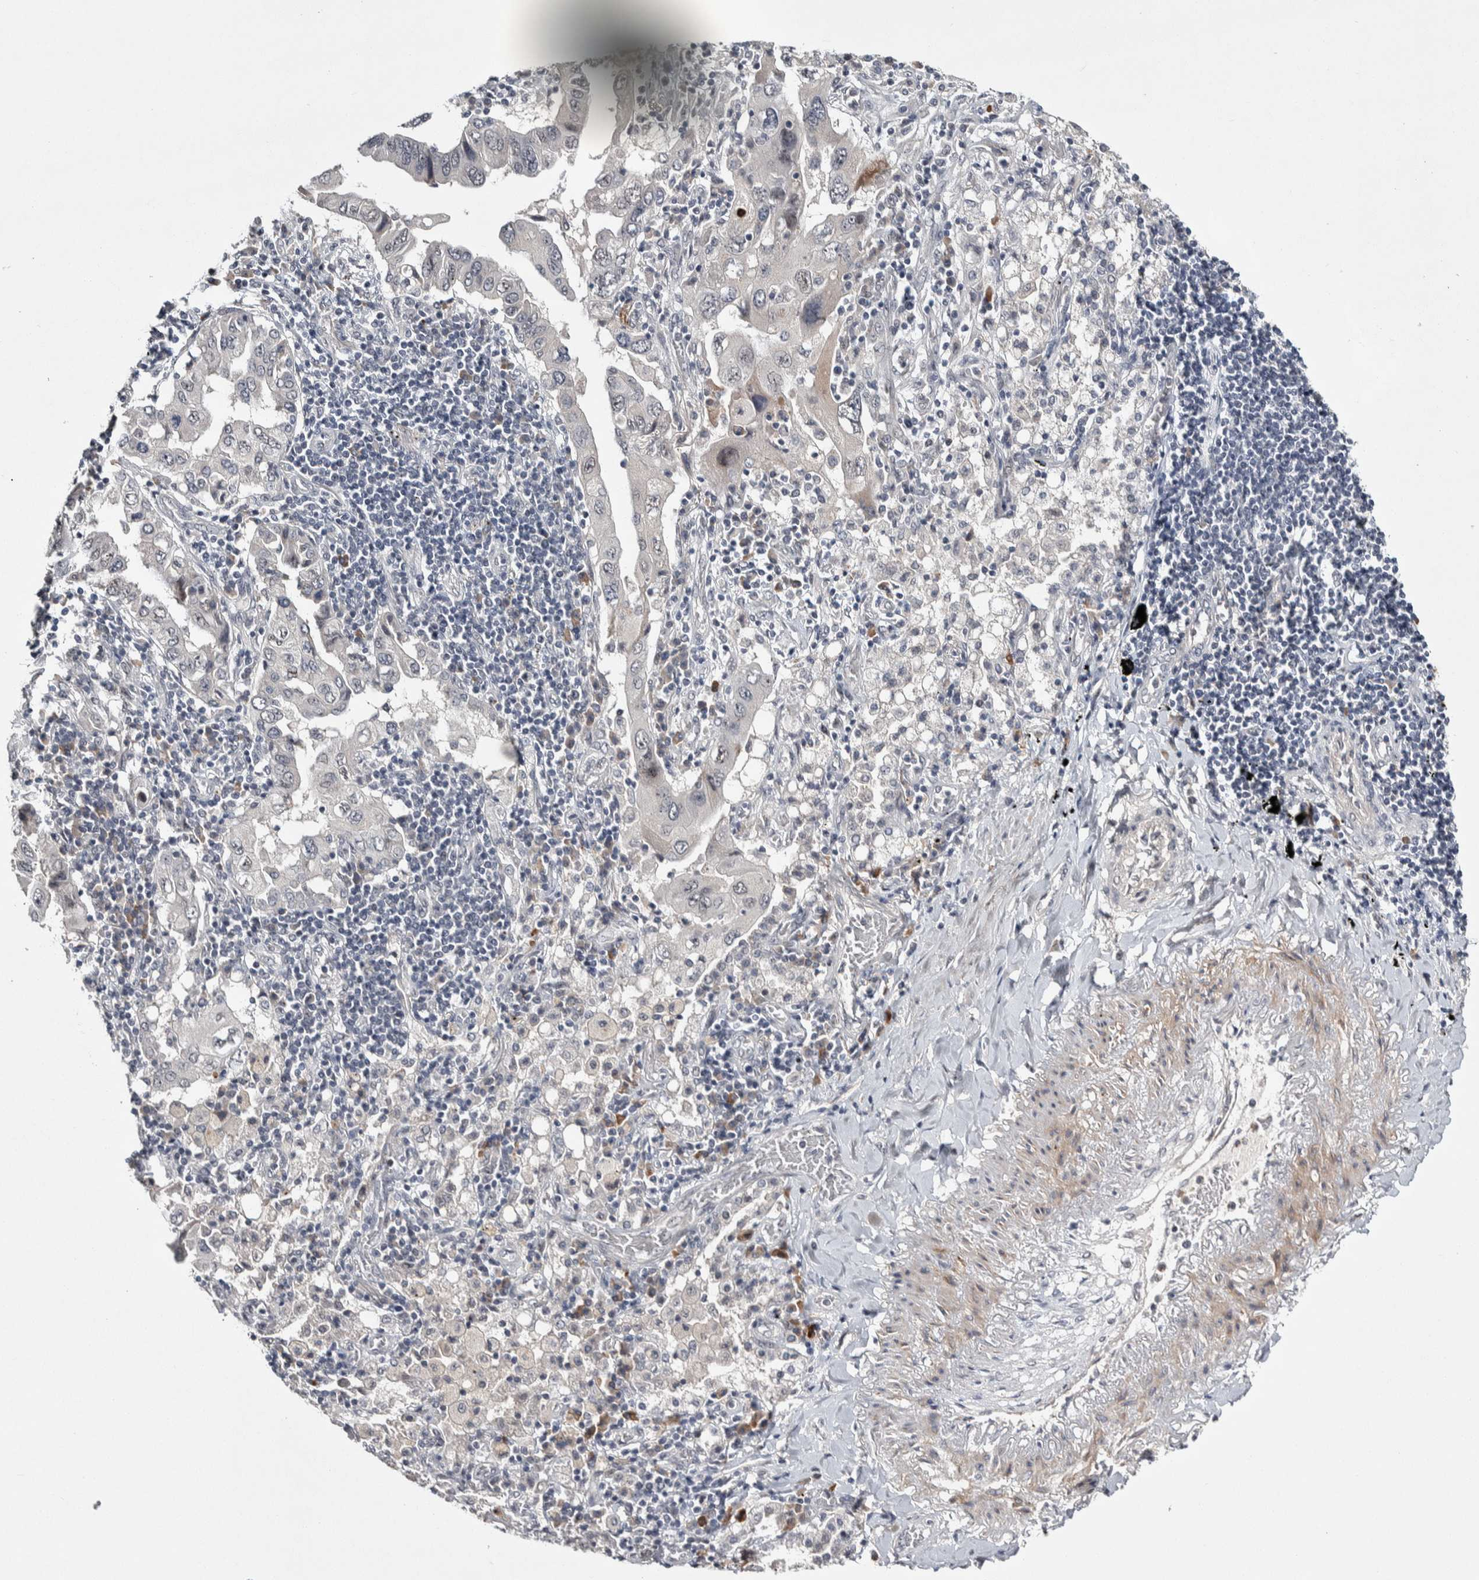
{"staining": {"intensity": "weak", "quantity": "<25%", "location": "nuclear"}, "tissue": "lung cancer", "cell_type": "Tumor cells", "image_type": "cancer", "snomed": [{"axis": "morphology", "description": "Adenocarcinoma, NOS"}, {"axis": "topography", "description": "Lung"}], "caption": "Immunohistochemical staining of lung adenocarcinoma reveals no significant expression in tumor cells.", "gene": "ASPN", "patient": {"sex": "female", "age": 65}}